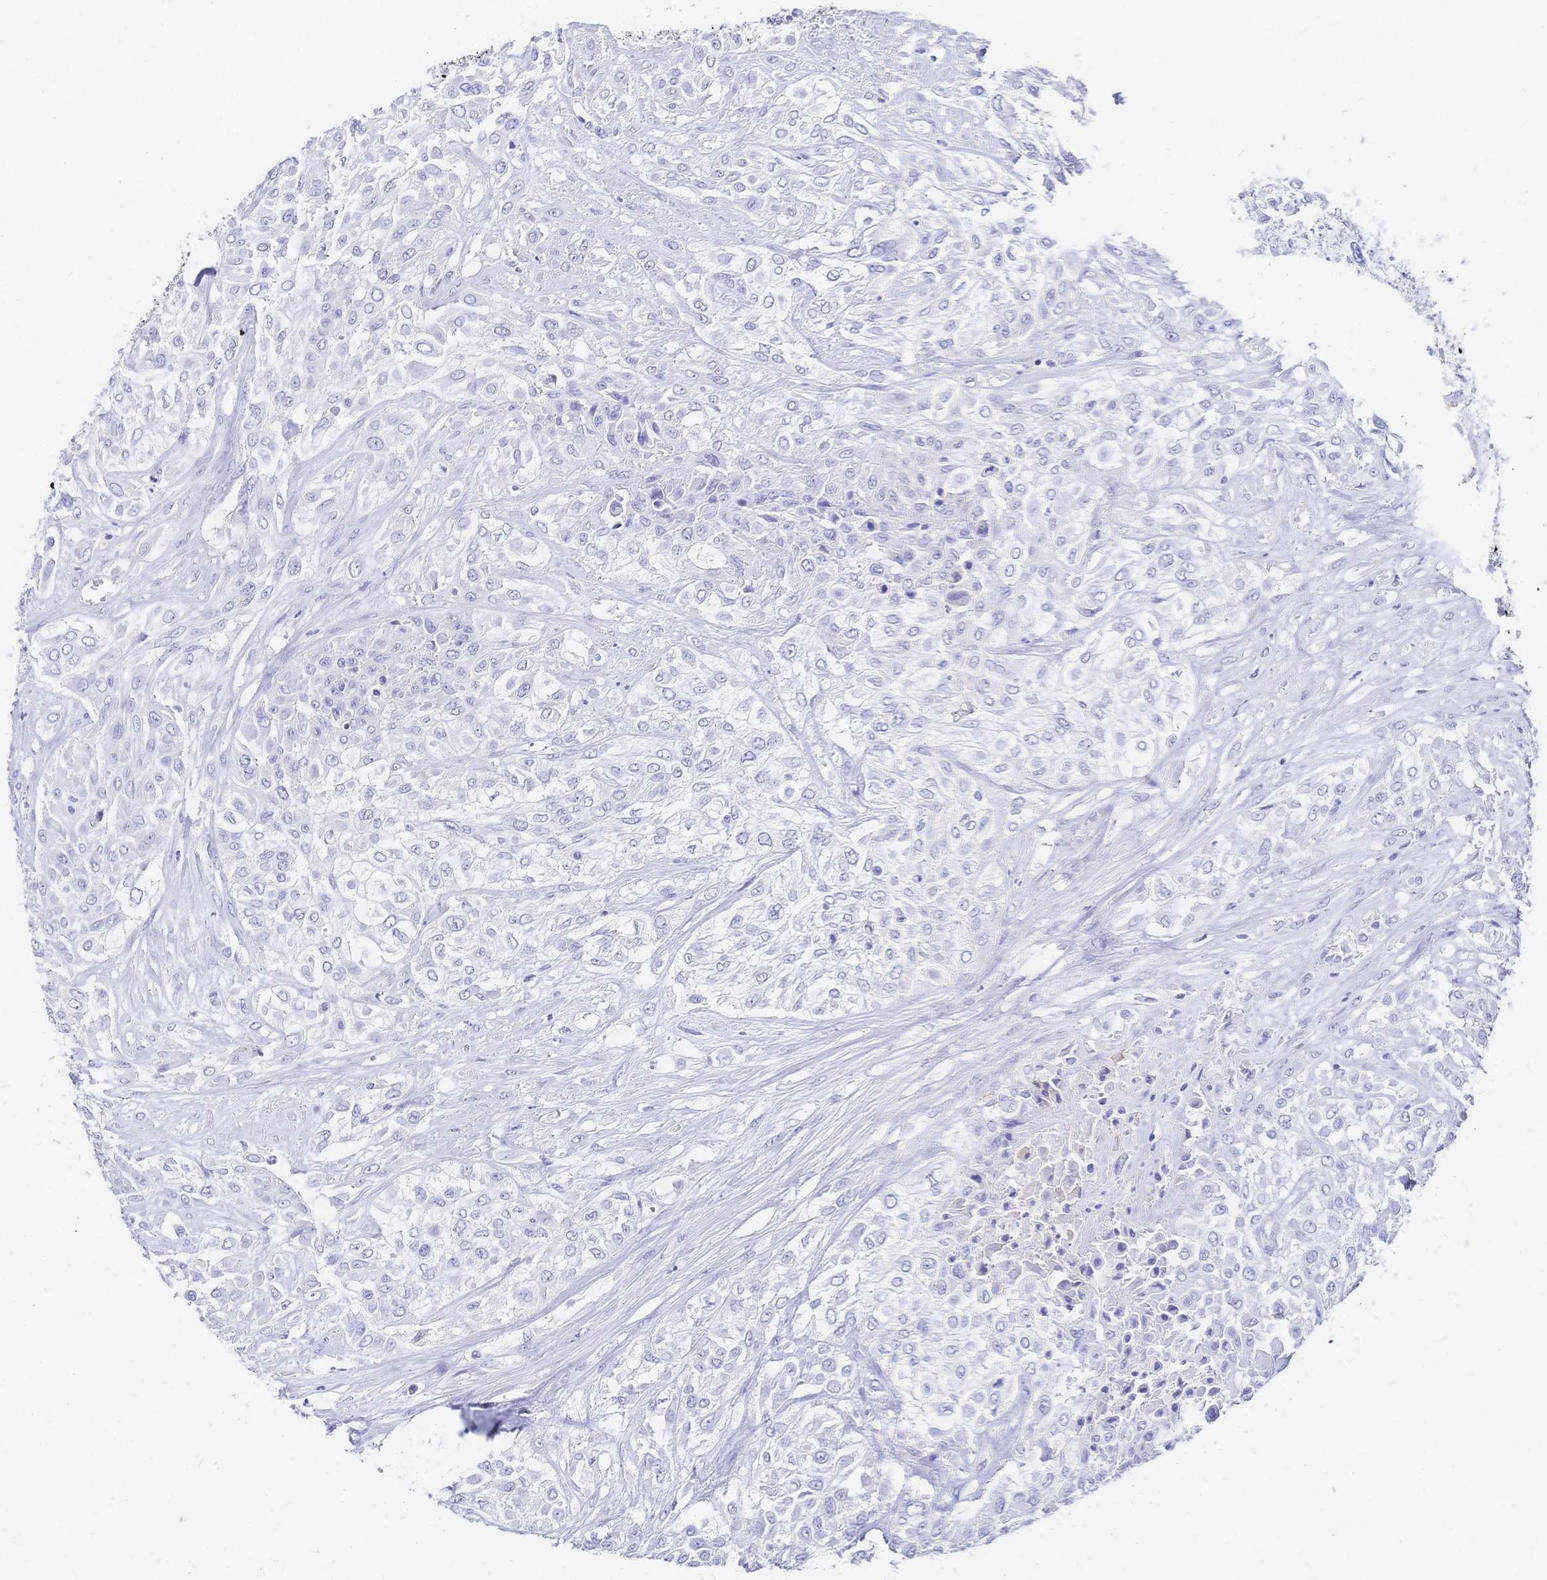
{"staining": {"intensity": "negative", "quantity": "none", "location": "none"}, "tissue": "urothelial cancer", "cell_type": "Tumor cells", "image_type": "cancer", "snomed": [{"axis": "morphology", "description": "Urothelial carcinoma, High grade"}, {"axis": "topography", "description": "Urinary bladder"}], "caption": "An image of human urothelial cancer is negative for staining in tumor cells. The staining is performed using DAB brown chromogen with nuclei counter-stained in using hematoxylin.", "gene": "SLC5A1", "patient": {"sex": "male", "age": 57}}